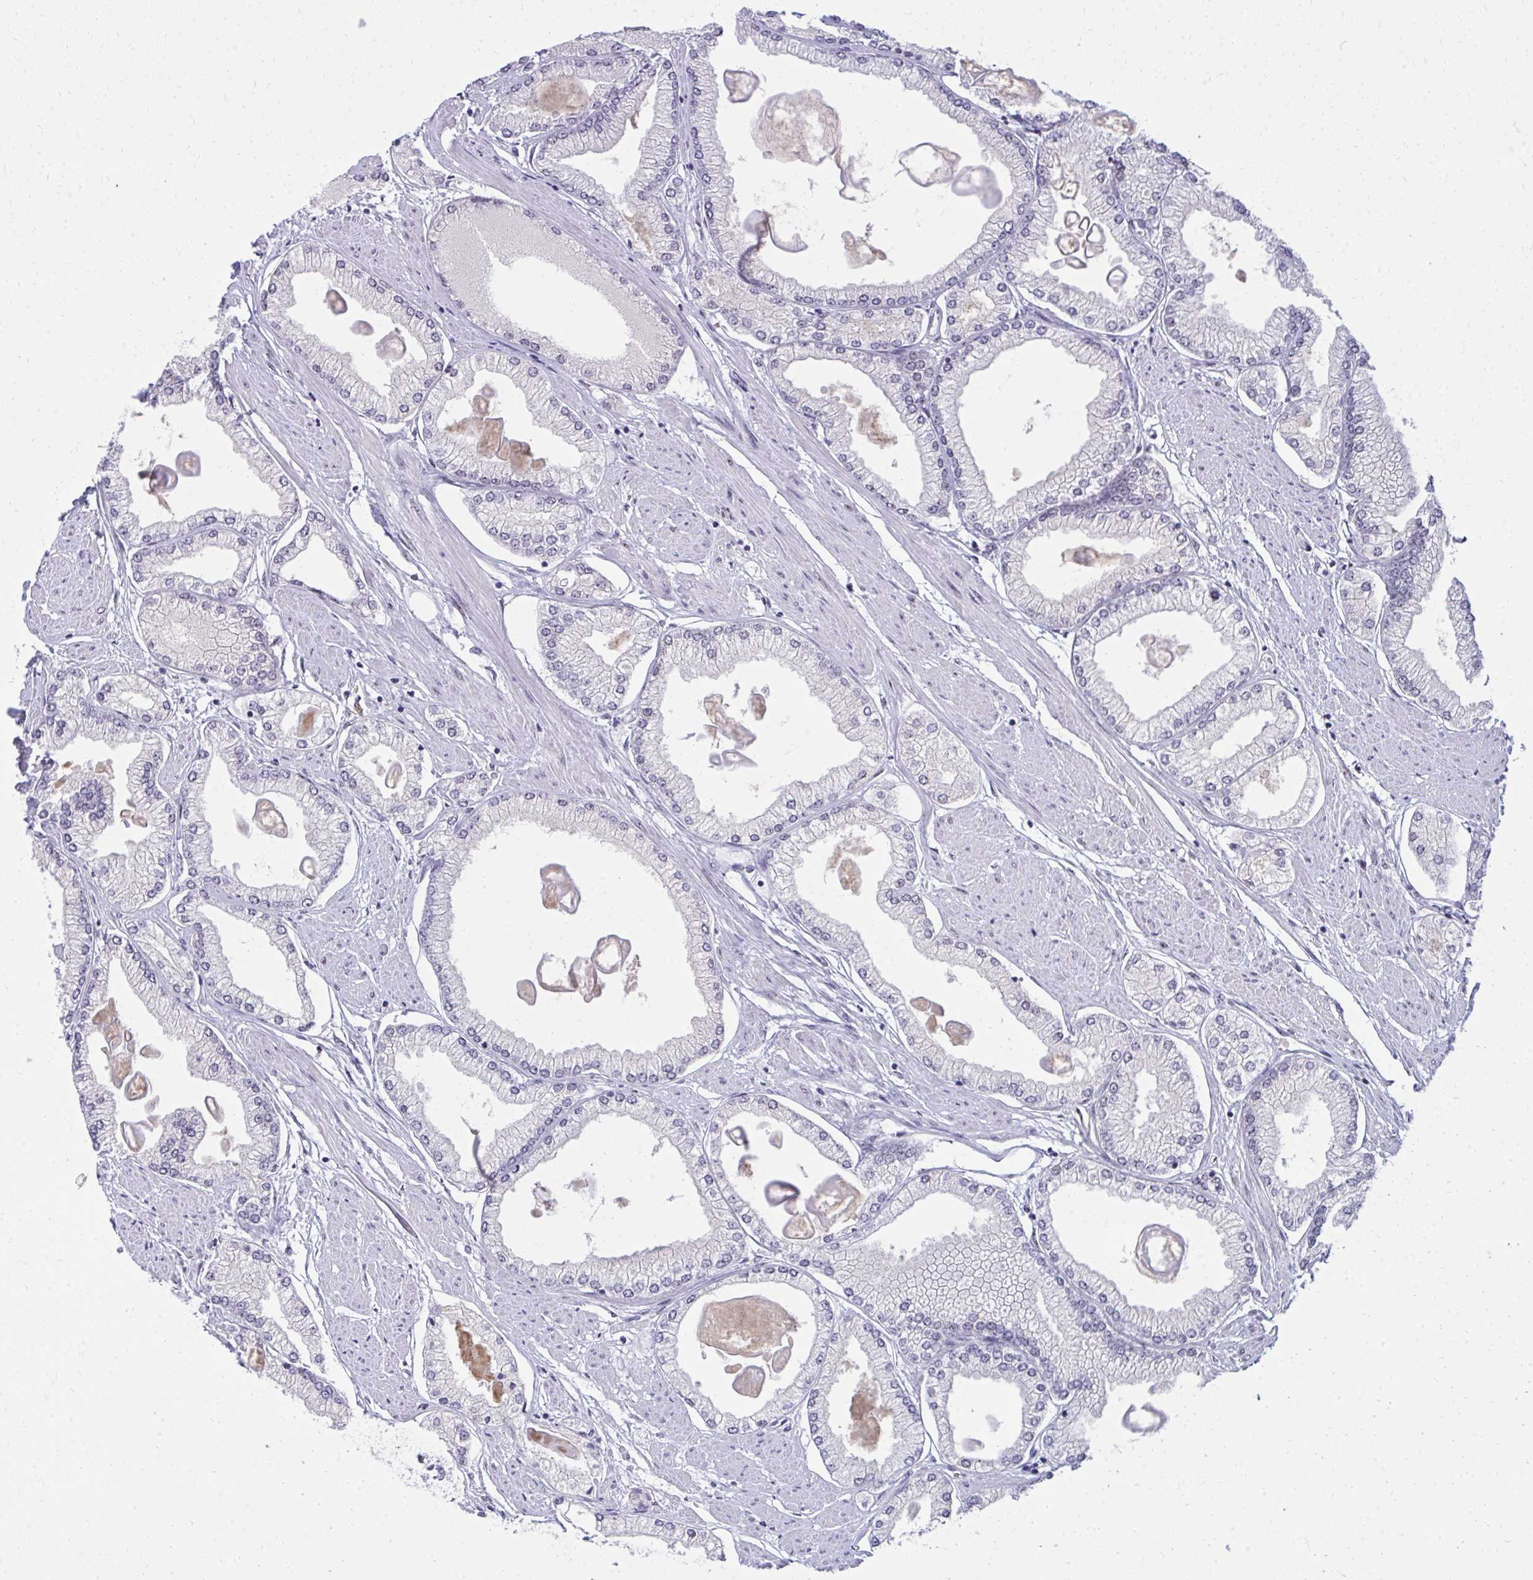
{"staining": {"intensity": "negative", "quantity": "none", "location": "none"}, "tissue": "prostate cancer", "cell_type": "Tumor cells", "image_type": "cancer", "snomed": [{"axis": "morphology", "description": "Adenocarcinoma, High grade"}, {"axis": "topography", "description": "Prostate"}], "caption": "Immunohistochemistry (IHC) of human high-grade adenocarcinoma (prostate) exhibits no expression in tumor cells. (DAB (3,3'-diaminobenzidine) immunohistochemistry (IHC) with hematoxylin counter stain).", "gene": "PELP1", "patient": {"sex": "male", "age": 68}}